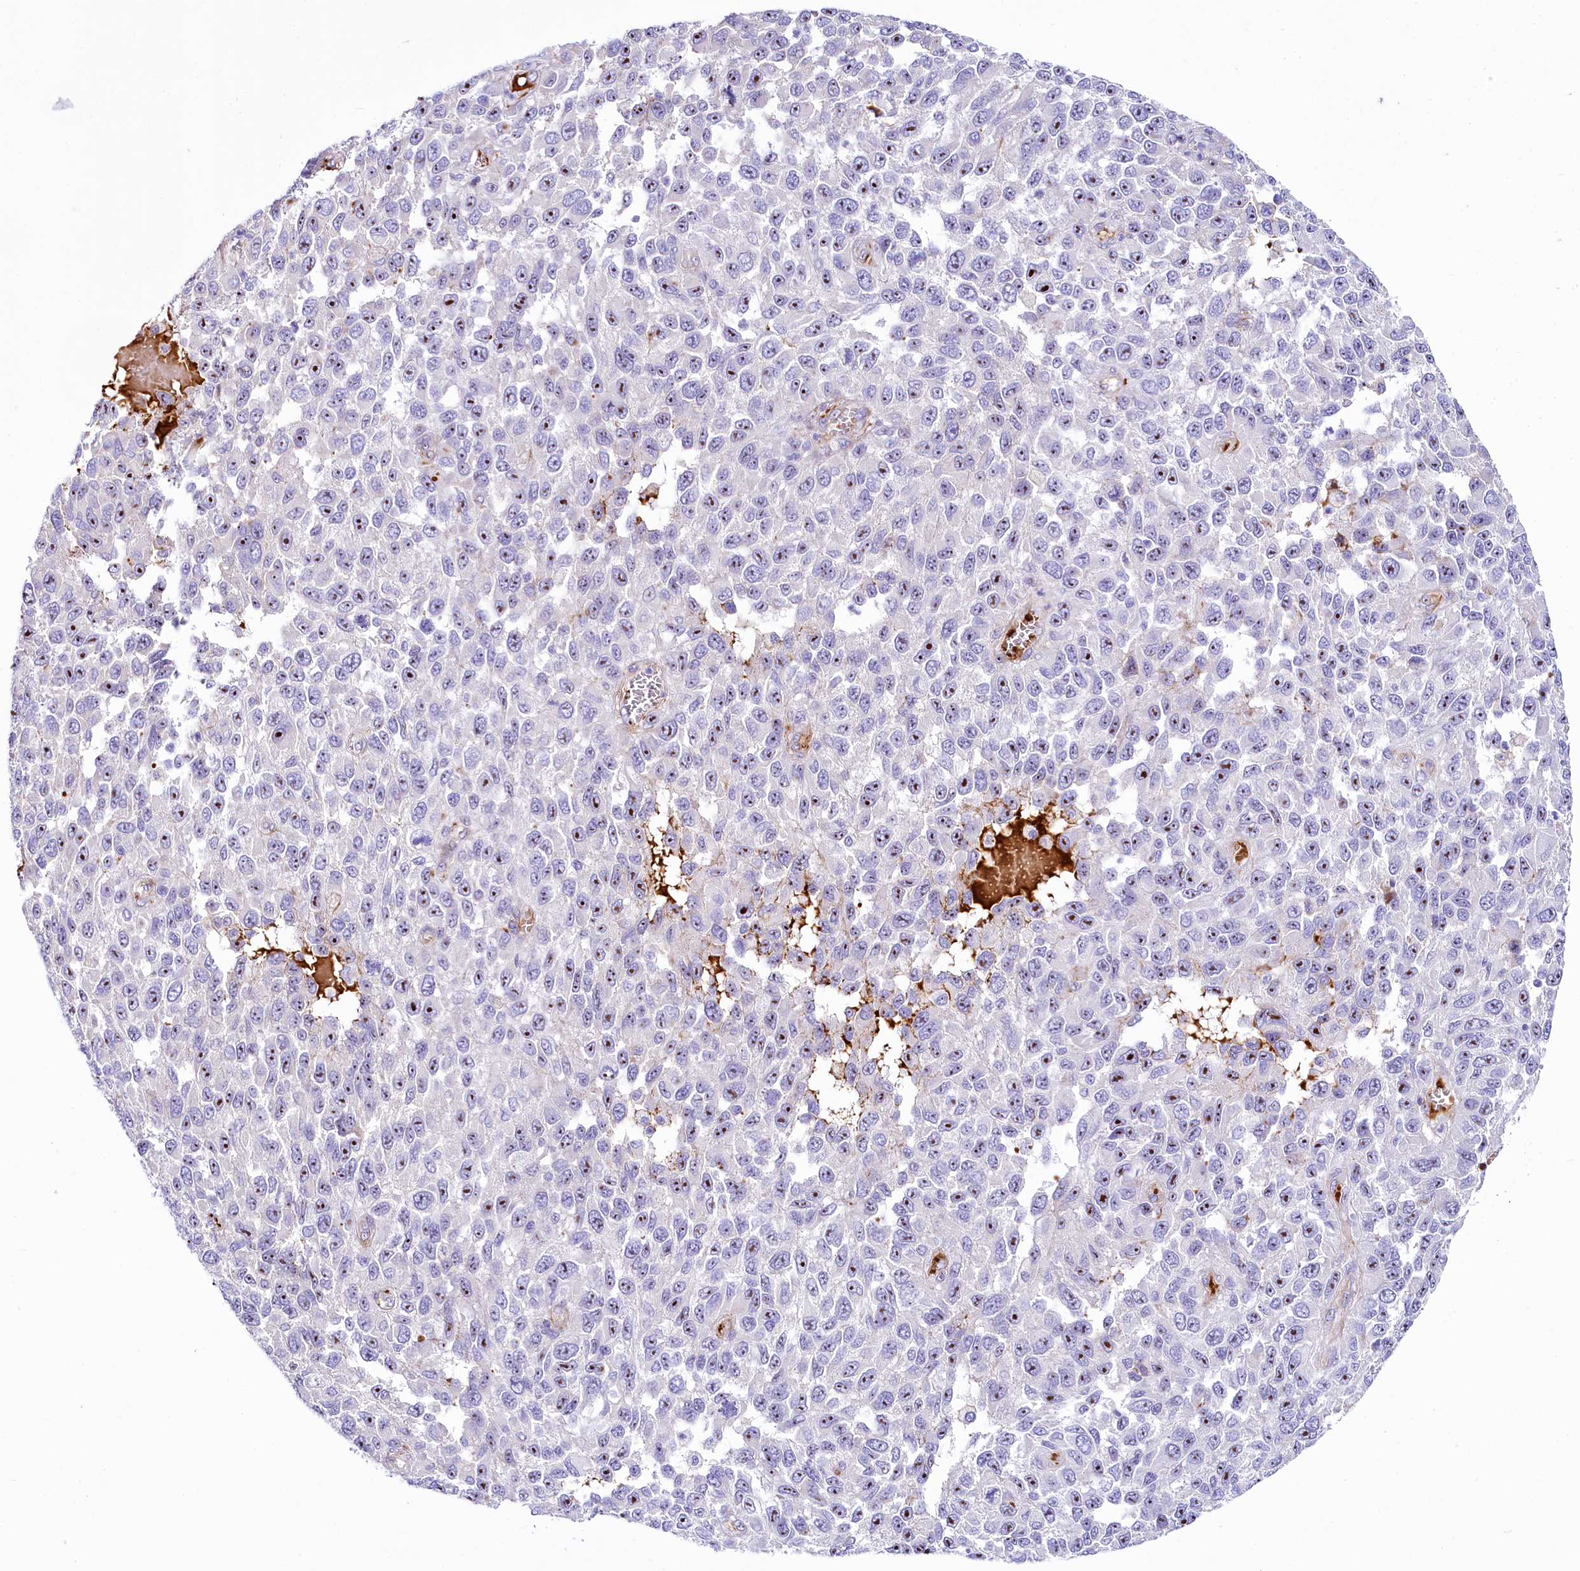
{"staining": {"intensity": "moderate", "quantity": ">75%", "location": "nuclear"}, "tissue": "melanoma", "cell_type": "Tumor cells", "image_type": "cancer", "snomed": [{"axis": "morphology", "description": "Normal tissue, NOS"}, {"axis": "morphology", "description": "Malignant melanoma, NOS"}, {"axis": "topography", "description": "Skin"}], "caption": "An immunohistochemistry histopathology image of neoplastic tissue is shown. Protein staining in brown shows moderate nuclear positivity in malignant melanoma within tumor cells.", "gene": "SH3TC2", "patient": {"sex": "female", "age": 96}}